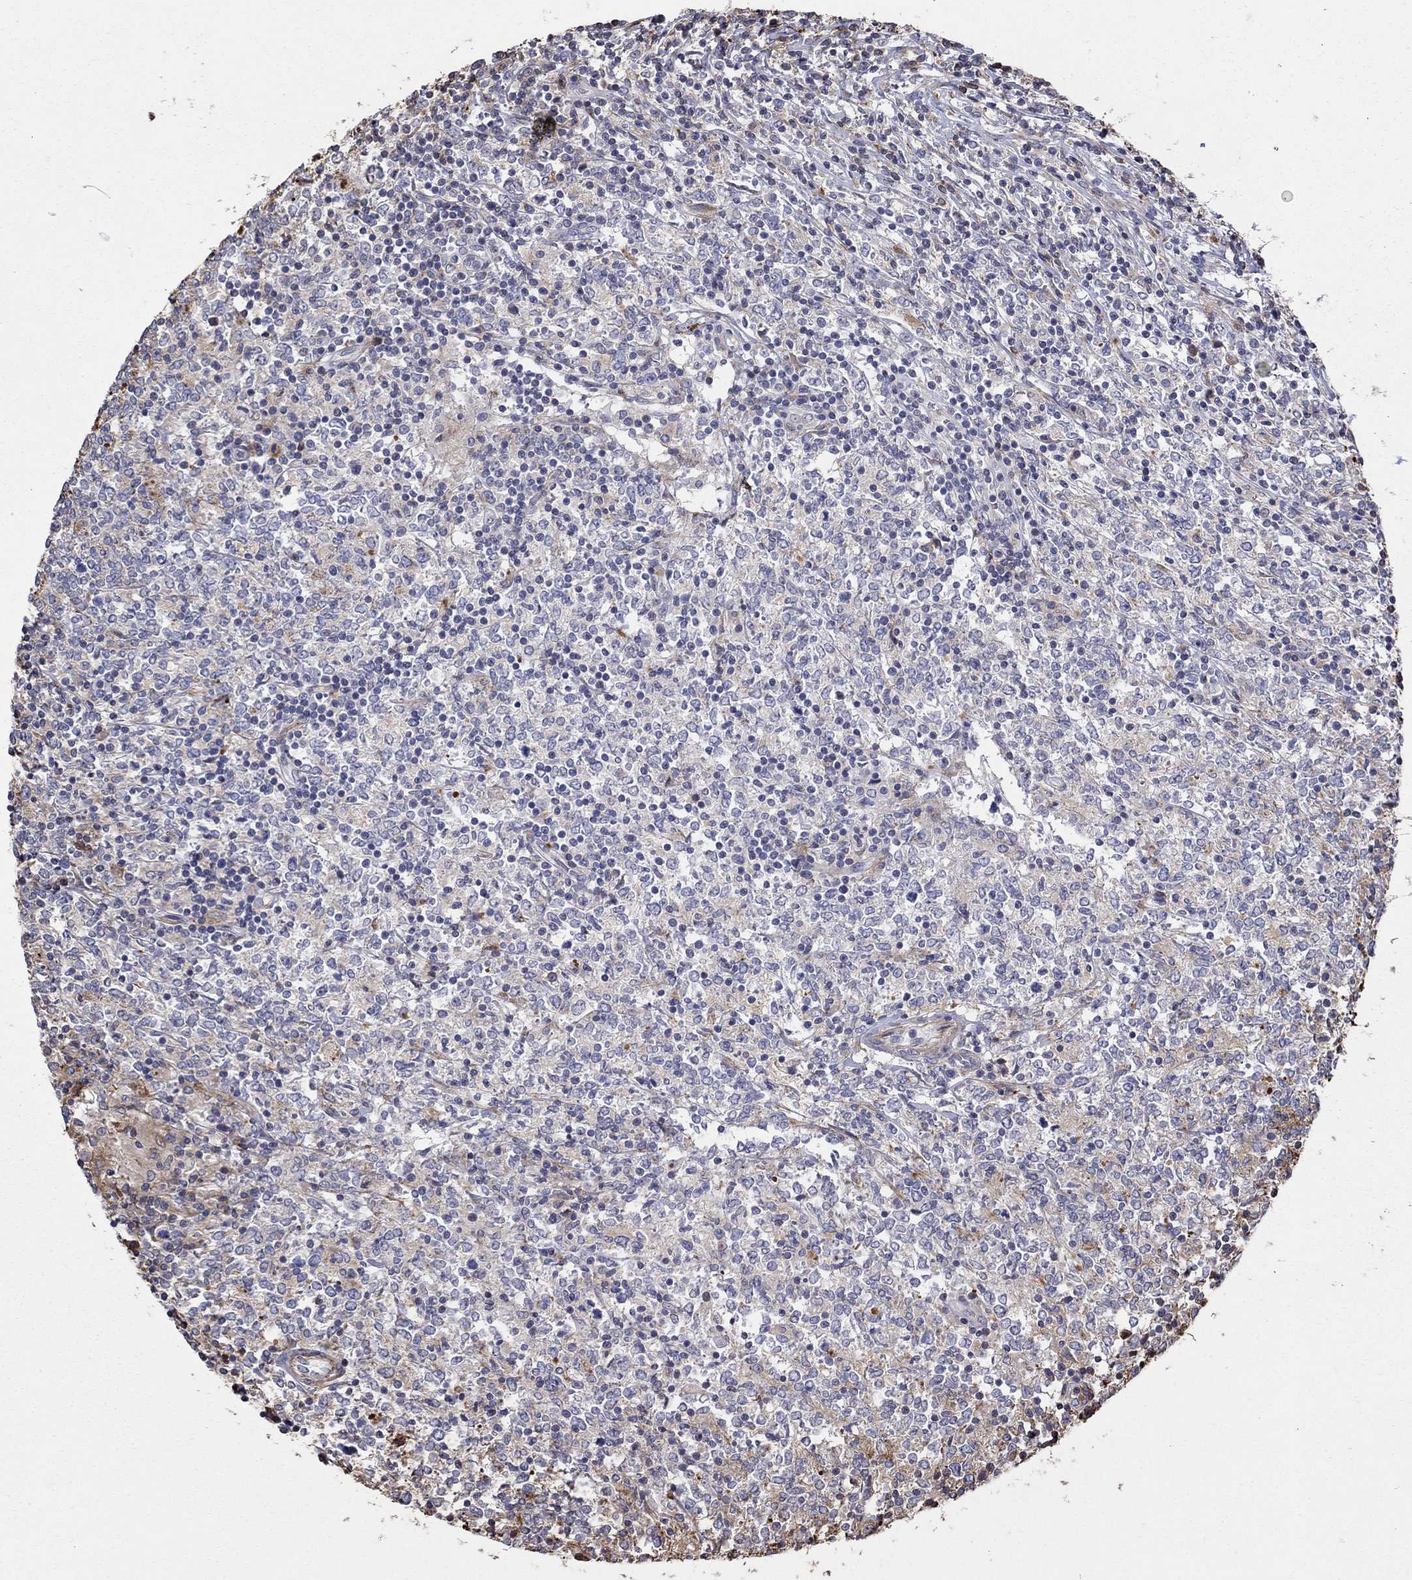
{"staining": {"intensity": "weak", "quantity": "25%-75%", "location": "cytoplasmic/membranous"}, "tissue": "lymphoma", "cell_type": "Tumor cells", "image_type": "cancer", "snomed": [{"axis": "morphology", "description": "Malignant lymphoma, non-Hodgkin's type, High grade"}, {"axis": "topography", "description": "Lymph node"}], "caption": "Malignant lymphoma, non-Hodgkin's type (high-grade) was stained to show a protein in brown. There is low levels of weak cytoplasmic/membranous positivity in about 25%-75% of tumor cells.", "gene": "NPHP1", "patient": {"sex": "female", "age": 84}}